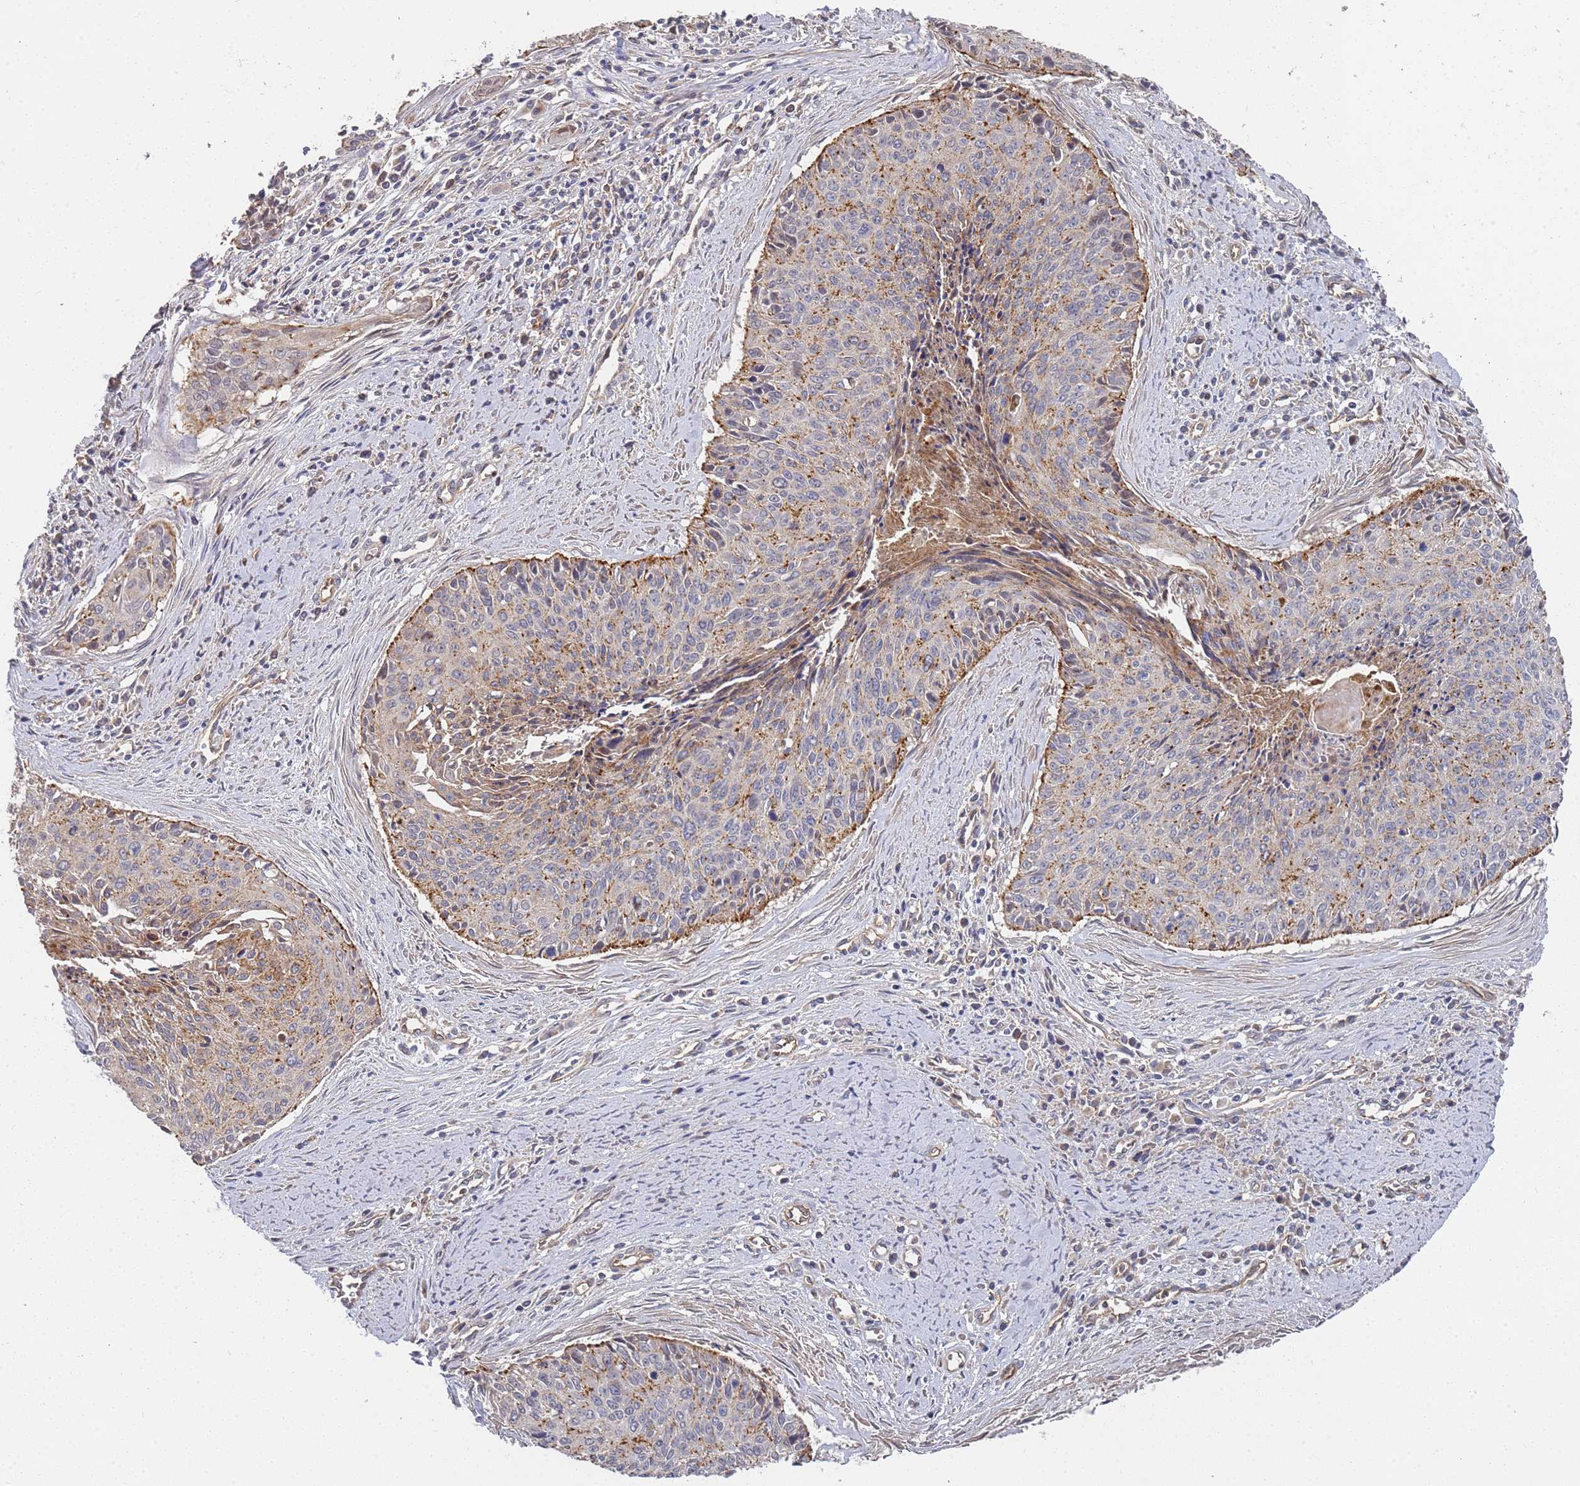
{"staining": {"intensity": "moderate", "quantity": "25%-75%", "location": "cytoplasmic/membranous"}, "tissue": "cervical cancer", "cell_type": "Tumor cells", "image_type": "cancer", "snomed": [{"axis": "morphology", "description": "Squamous cell carcinoma, NOS"}, {"axis": "topography", "description": "Cervix"}], "caption": "Squamous cell carcinoma (cervical) tissue demonstrates moderate cytoplasmic/membranous positivity in about 25%-75% of tumor cells", "gene": "ABCB6", "patient": {"sex": "female", "age": 55}}